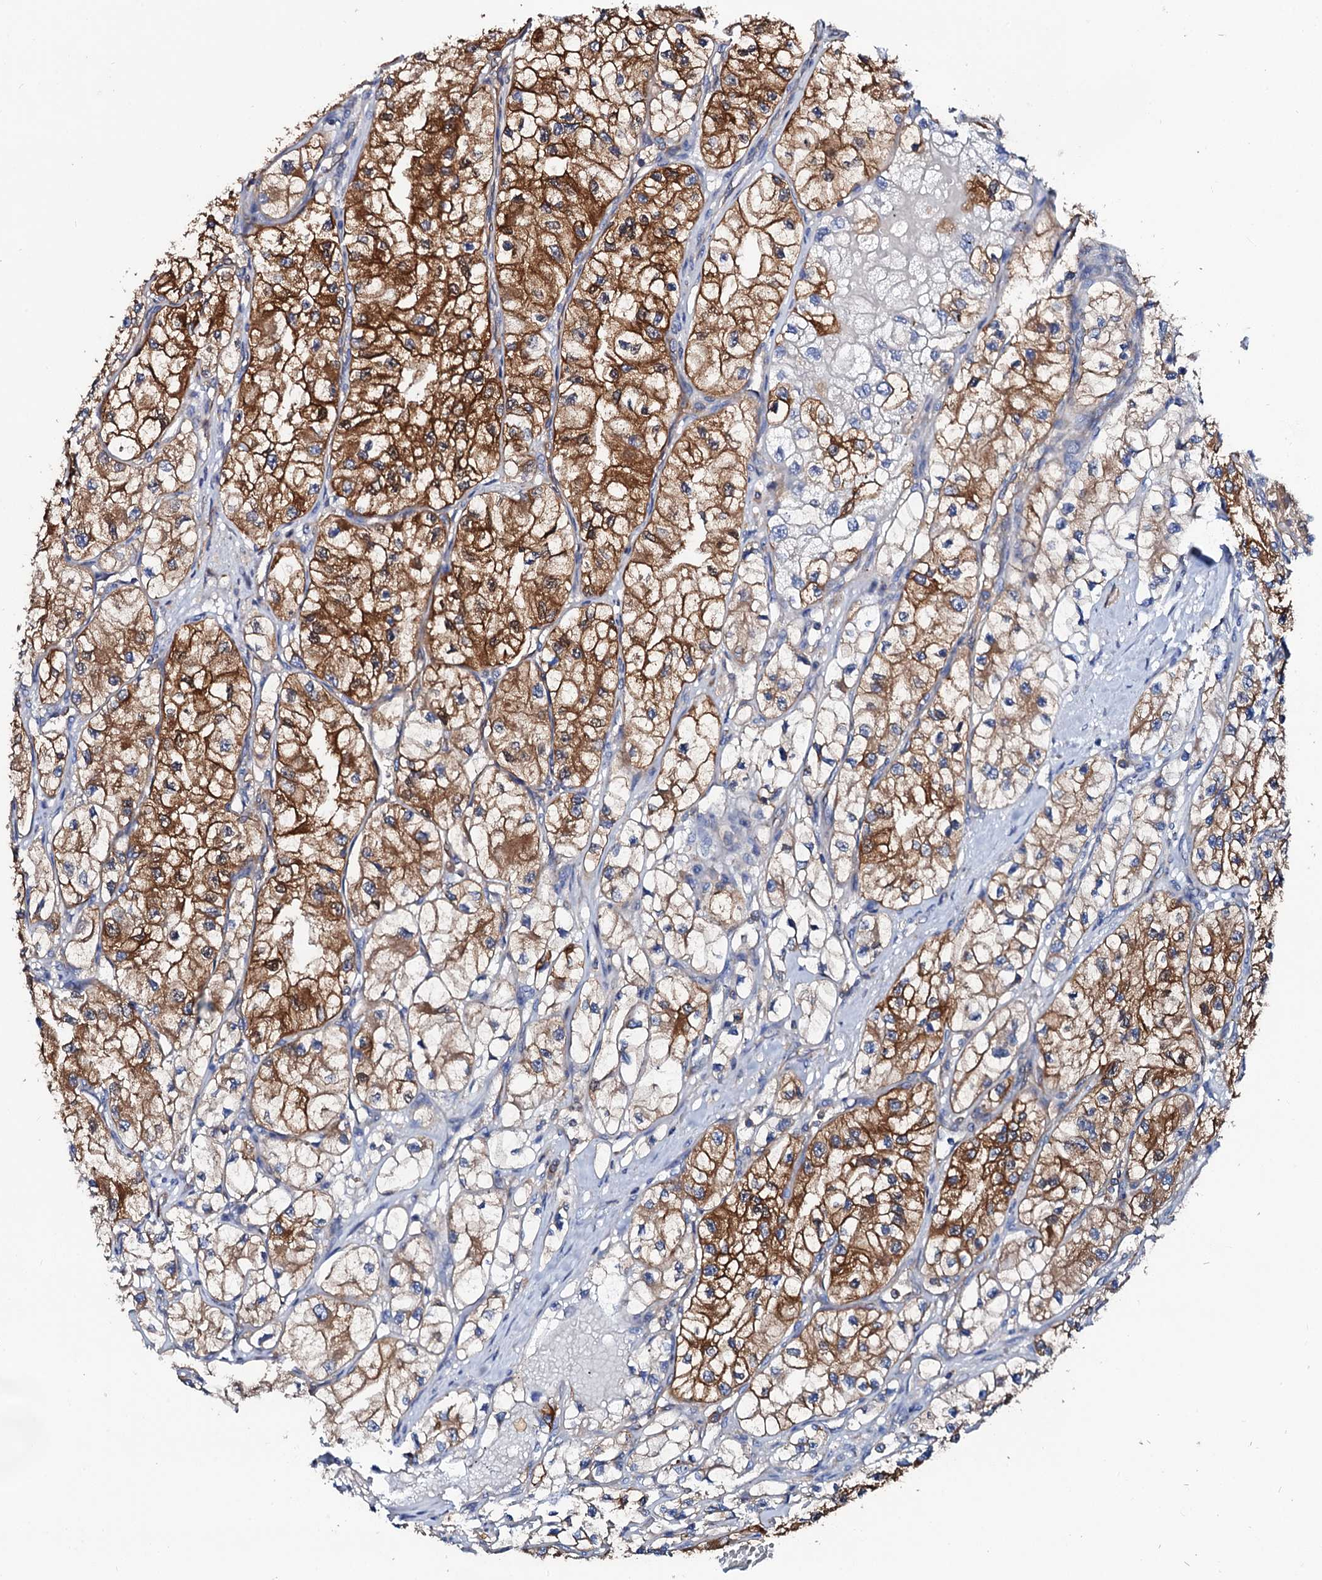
{"staining": {"intensity": "moderate", "quantity": ">75%", "location": "cytoplasmic/membranous"}, "tissue": "renal cancer", "cell_type": "Tumor cells", "image_type": "cancer", "snomed": [{"axis": "morphology", "description": "Adenocarcinoma, NOS"}, {"axis": "topography", "description": "Kidney"}], "caption": "An immunohistochemistry (IHC) histopathology image of tumor tissue is shown. Protein staining in brown labels moderate cytoplasmic/membranous positivity in renal adenocarcinoma within tumor cells.", "gene": "GLB1L3", "patient": {"sex": "female", "age": 57}}